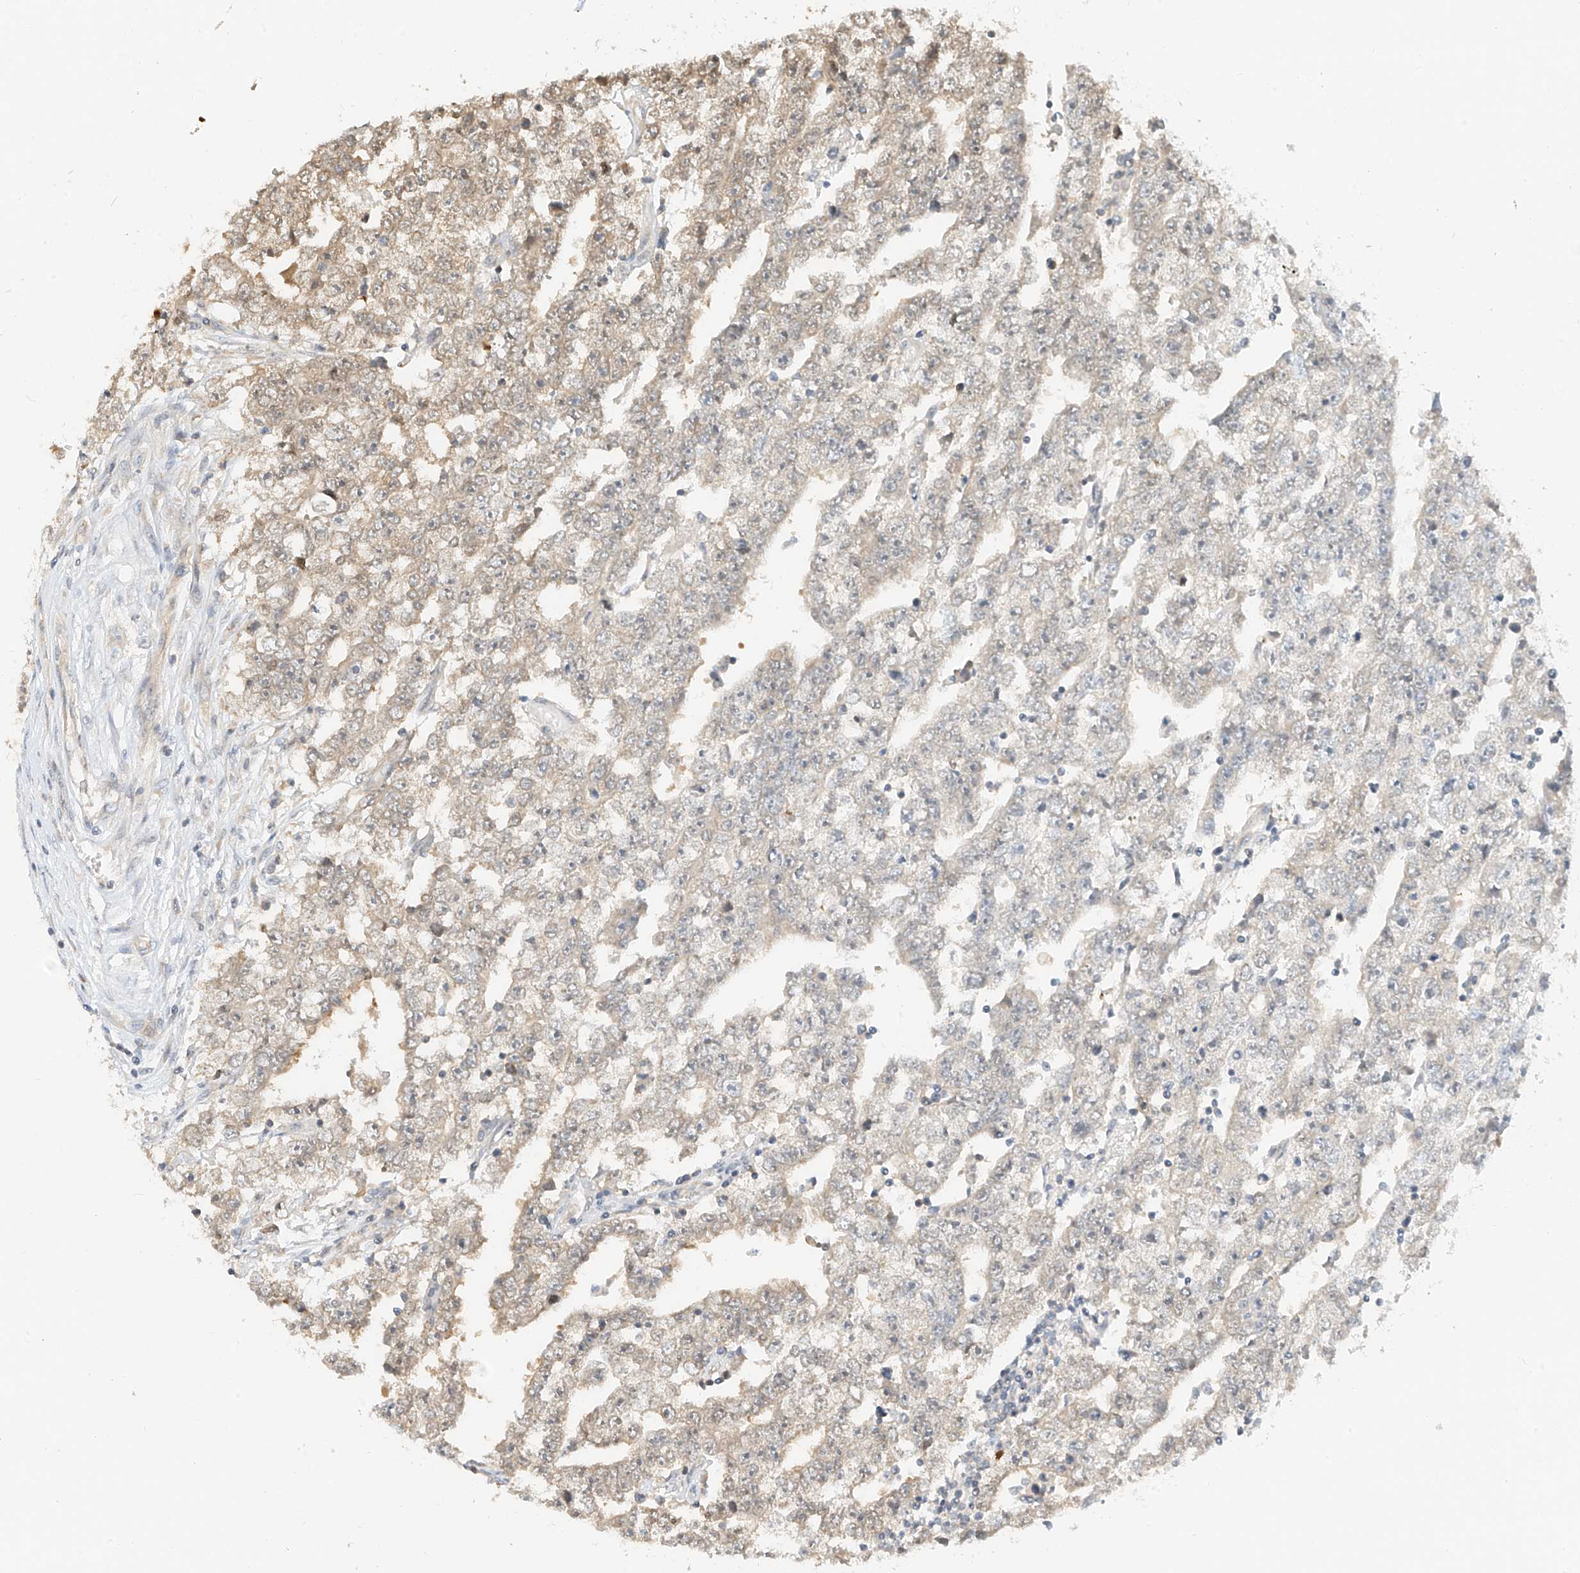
{"staining": {"intensity": "weak", "quantity": "25%-75%", "location": "cytoplasmic/membranous"}, "tissue": "testis cancer", "cell_type": "Tumor cells", "image_type": "cancer", "snomed": [{"axis": "morphology", "description": "Carcinoma, Embryonal, NOS"}, {"axis": "topography", "description": "Testis"}], "caption": "Protein expression by IHC demonstrates weak cytoplasmic/membranous expression in about 25%-75% of tumor cells in embryonal carcinoma (testis).", "gene": "PPA2", "patient": {"sex": "male", "age": 25}}